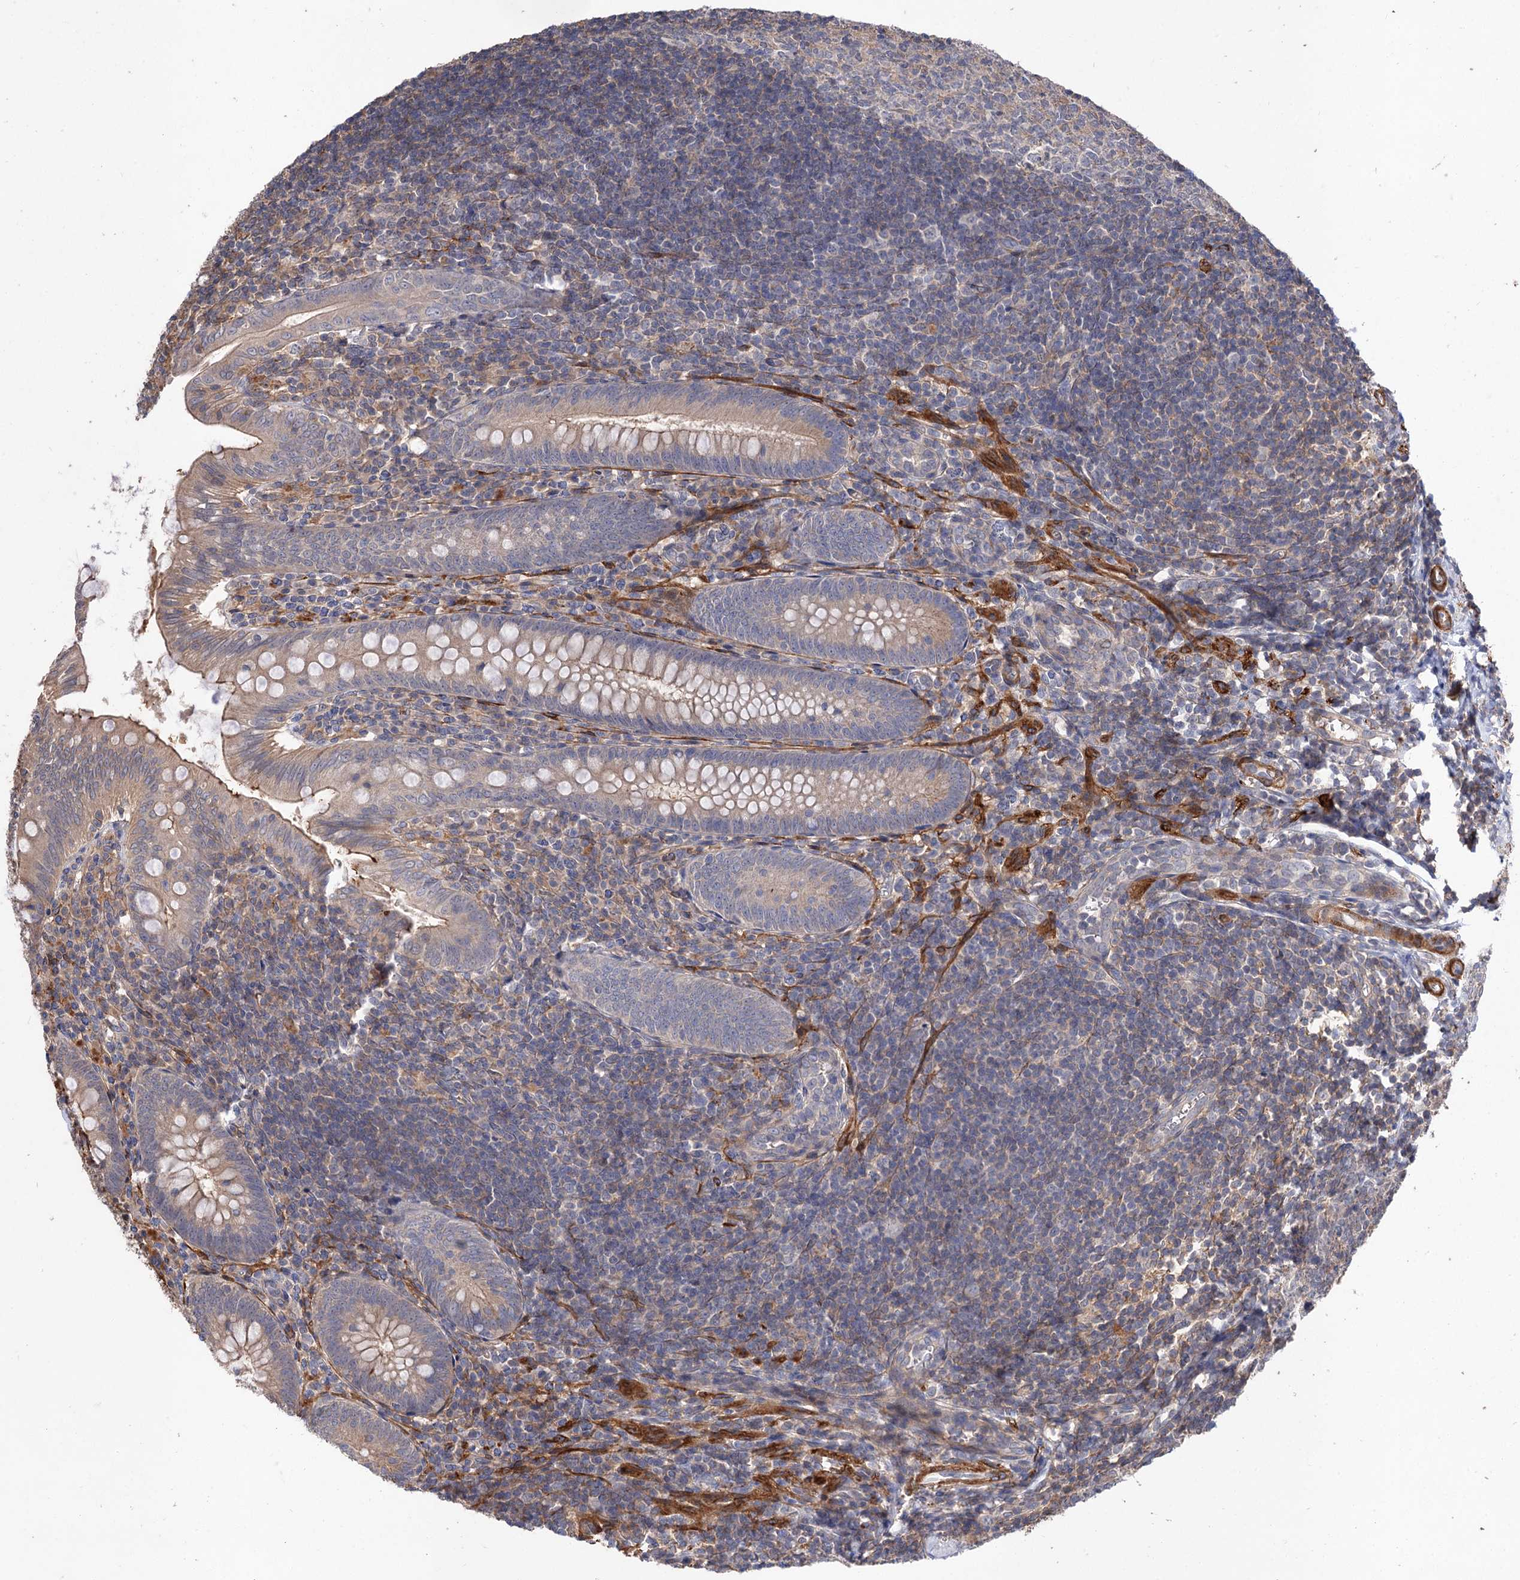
{"staining": {"intensity": "moderate", "quantity": "25%-75%", "location": "cytoplasmic/membranous"}, "tissue": "appendix", "cell_type": "Glandular cells", "image_type": "normal", "snomed": [{"axis": "morphology", "description": "Normal tissue, NOS"}, {"axis": "topography", "description": "Appendix"}], "caption": "The histopathology image exhibits staining of benign appendix, revealing moderate cytoplasmic/membranous protein expression (brown color) within glandular cells.", "gene": "FBXW8", "patient": {"sex": "male", "age": 14}}